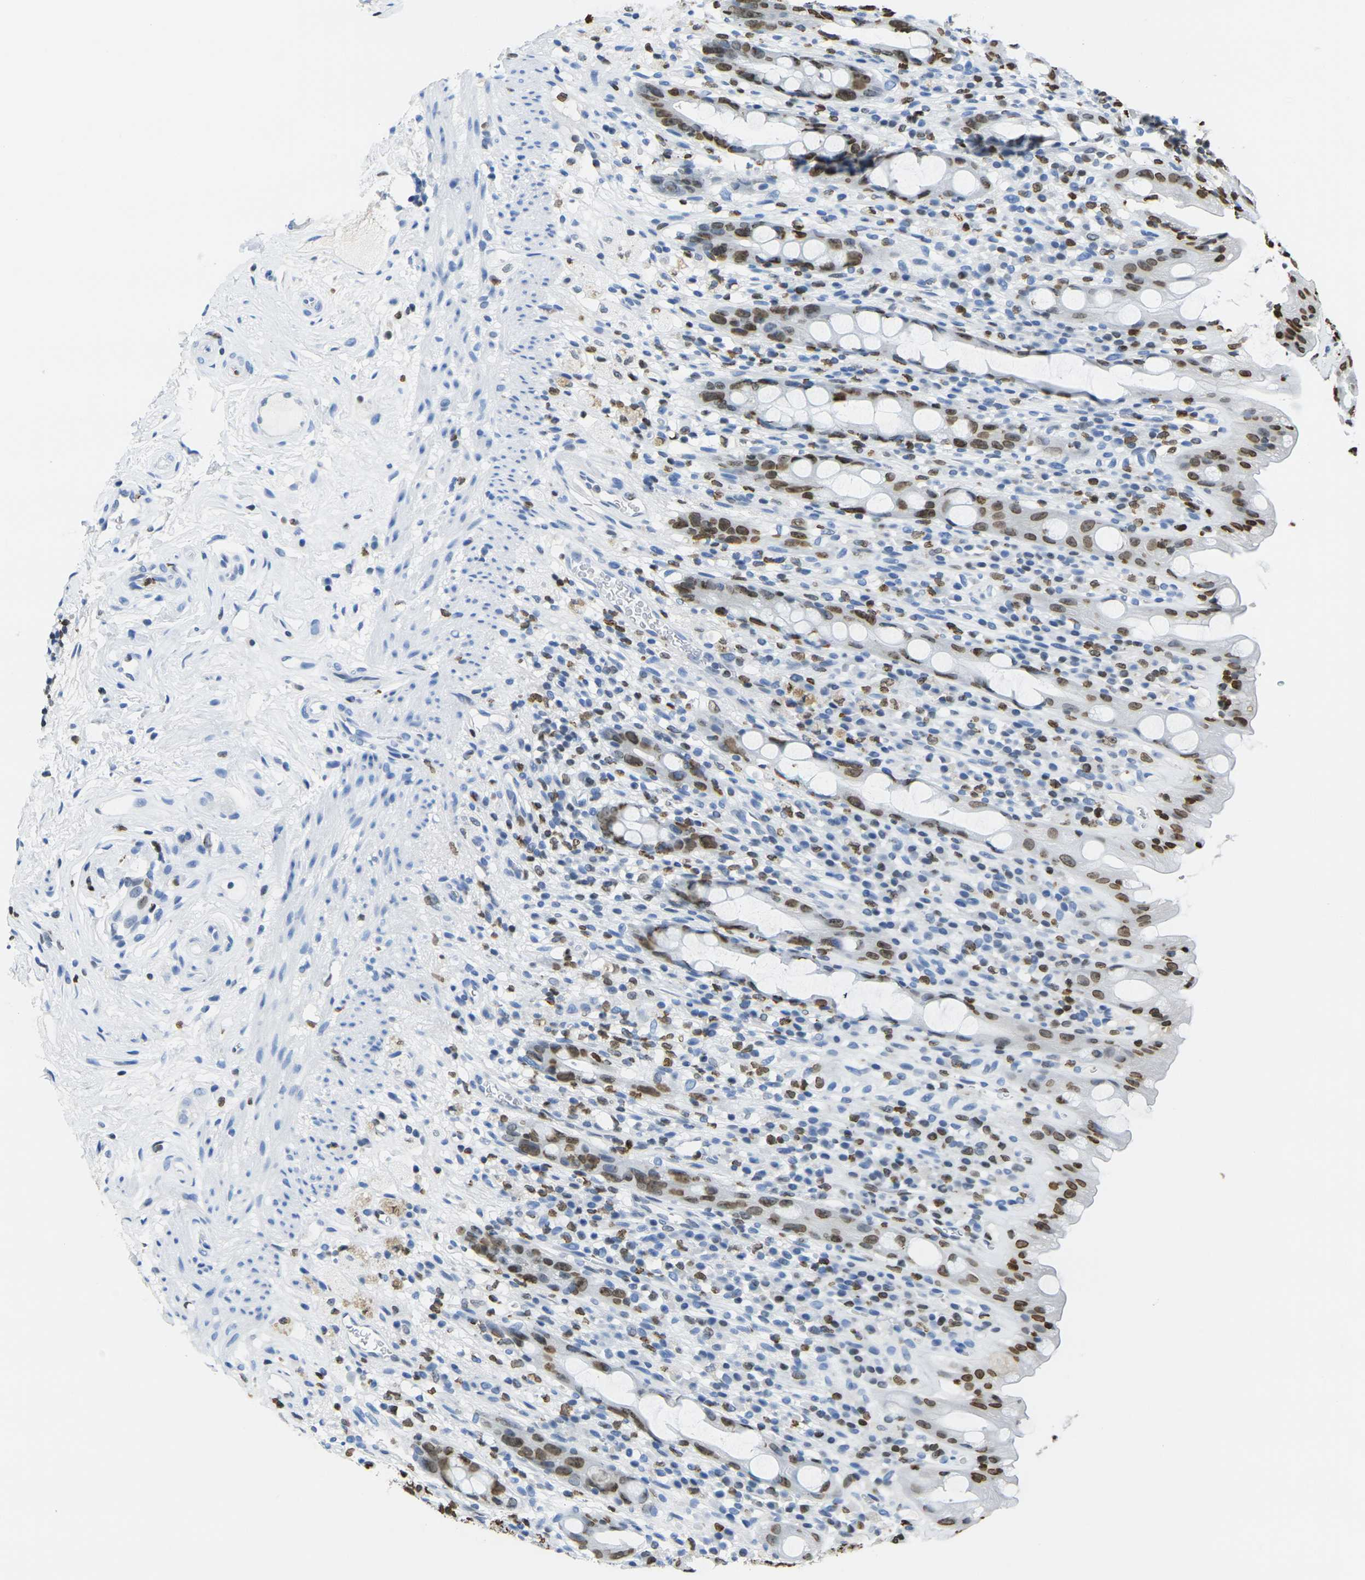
{"staining": {"intensity": "strong", "quantity": "25%-75%", "location": "nuclear"}, "tissue": "rectum", "cell_type": "Glandular cells", "image_type": "normal", "snomed": [{"axis": "morphology", "description": "Normal tissue, NOS"}, {"axis": "topography", "description": "Rectum"}], "caption": "This histopathology image reveals IHC staining of normal rectum, with high strong nuclear staining in approximately 25%-75% of glandular cells.", "gene": "DRAXIN", "patient": {"sex": "male", "age": 44}}